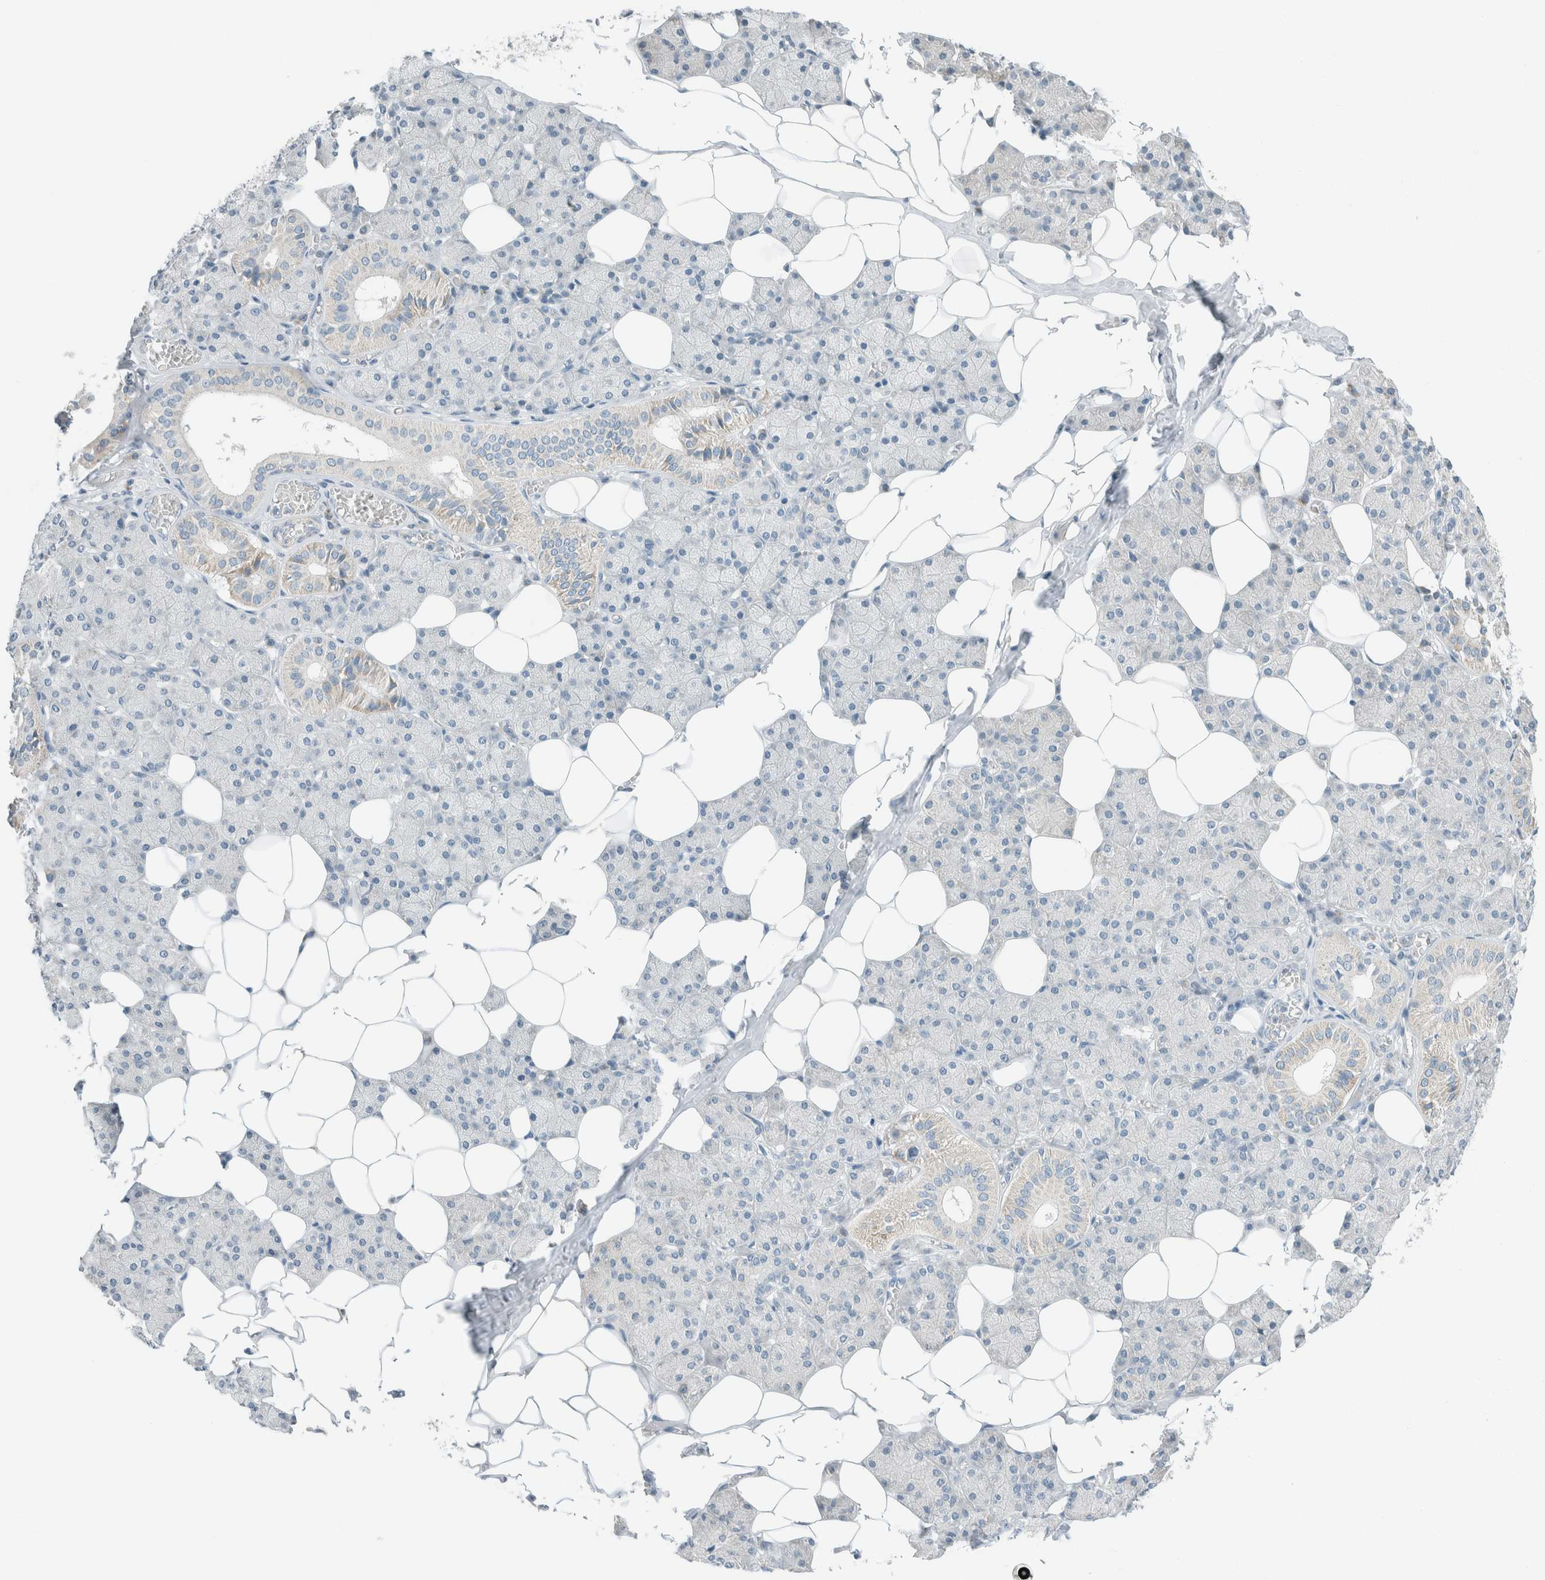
{"staining": {"intensity": "weak", "quantity": "<25%", "location": "cytoplasmic/membranous"}, "tissue": "salivary gland", "cell_type": "Glandular cells", "image_type": "normal", "snomed": [{"axis": "morphology", "description": "Normal tissue, NOS"}, {"axis": "topography", "description": "Salivary gland"}], "caption": "An image of human salivary gland is negative for staining in glandular cells. (DAB (3,3'-diaminobenzidine) immunohistochemistry (IHC), high magnification).", "gene": "AARSD1", "patient": {"sex": "female", "age": 33}}